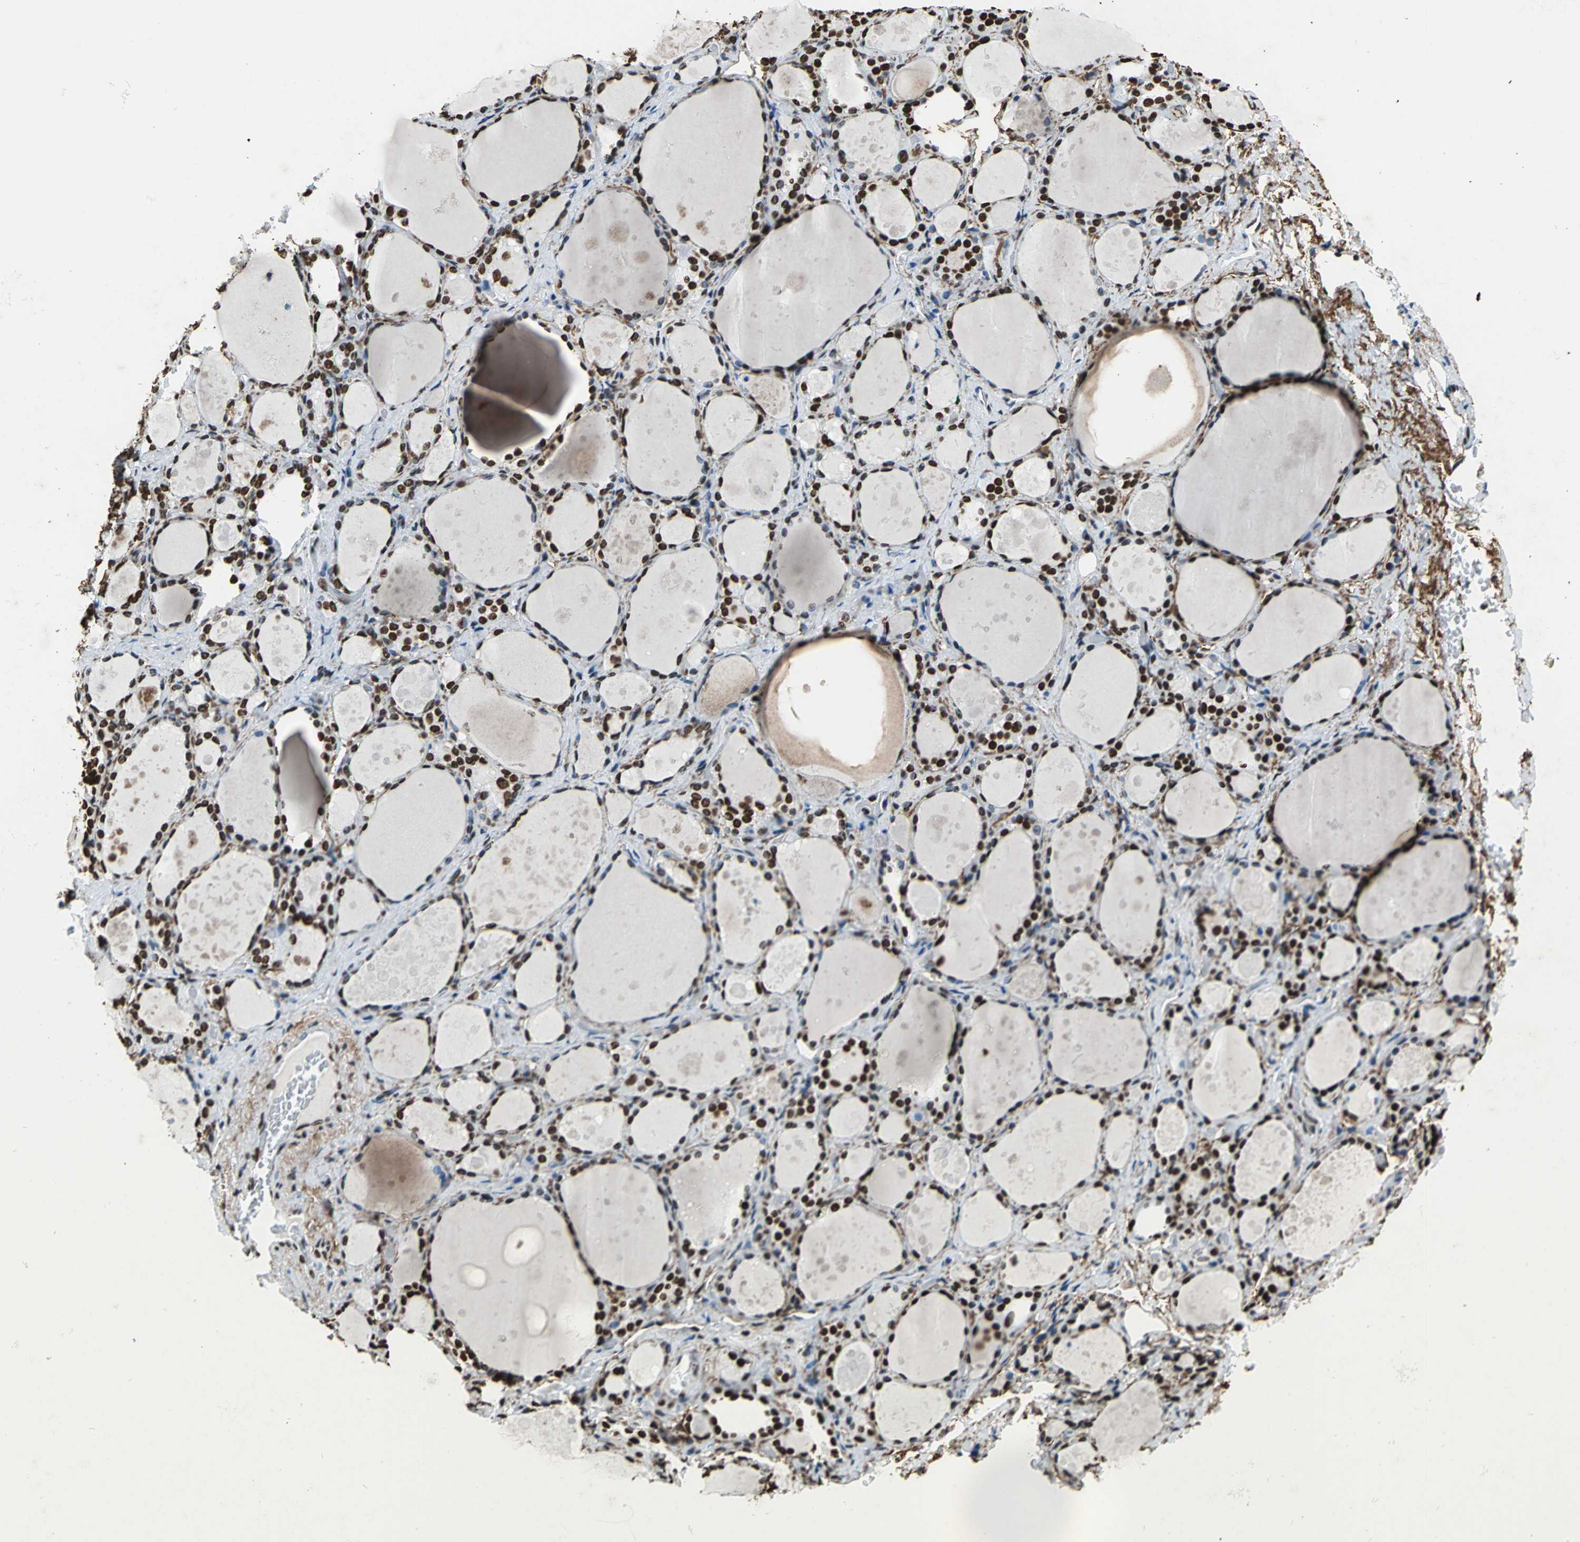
{"staining": {"intensity": "strong", "quantity": ">75%", "location": "nuclear"}, "tissue": "thyroid gland", "cell_type": "Glandular cells", "image_type": "normal", "snomed": [{"axis": "morphology", "description": "Normal tissue, NOS"}, {"axis": "topography", "description": "Thyroid gland"}], "caption": "Approximately >75% of glandular cells in benign thyroid gland reveal strong nuclear protein staining as visualized by brown immunohistochemical staining.", "gene": "APEX1", "patient": {"sex": "female", "age": 75}}